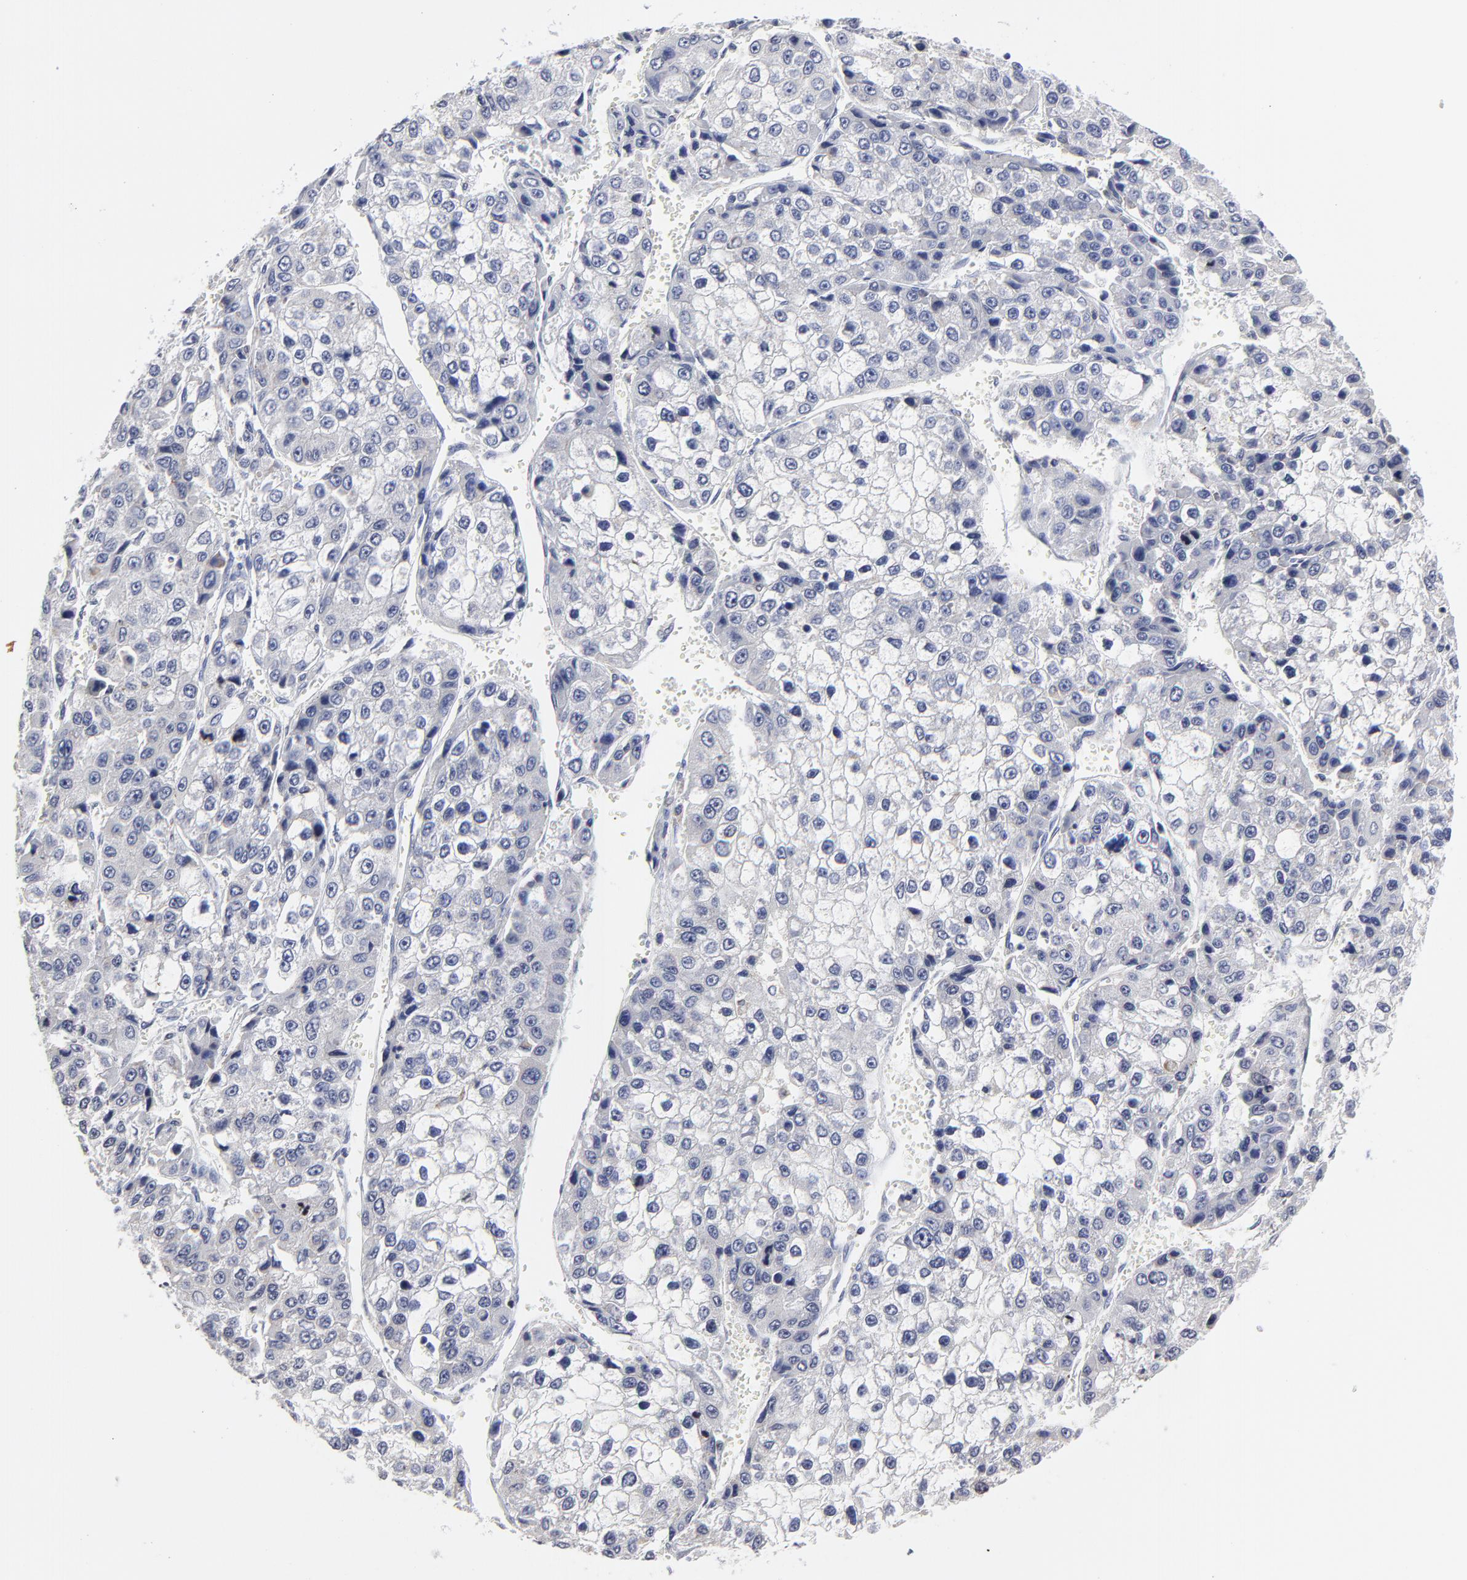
{"staining": {"intensity": "negative", "quantity": "none", "location": "none"}, "tissue": "liver cancer", "cell_type": "Tumor cells", "image_type": "cancer", "snomed": [{"axis": "morphology", "description": "Carcinoma, Hepatocellular, NOS"}, {"axis": "topography", "description": "Liver"}], "caption": "Tumor cells are negative for brown protein staining in liver cancer (hepatocellular carcinoma).", "gene": "NCAPH", "patient": {"sex": "female", "age": 66}}